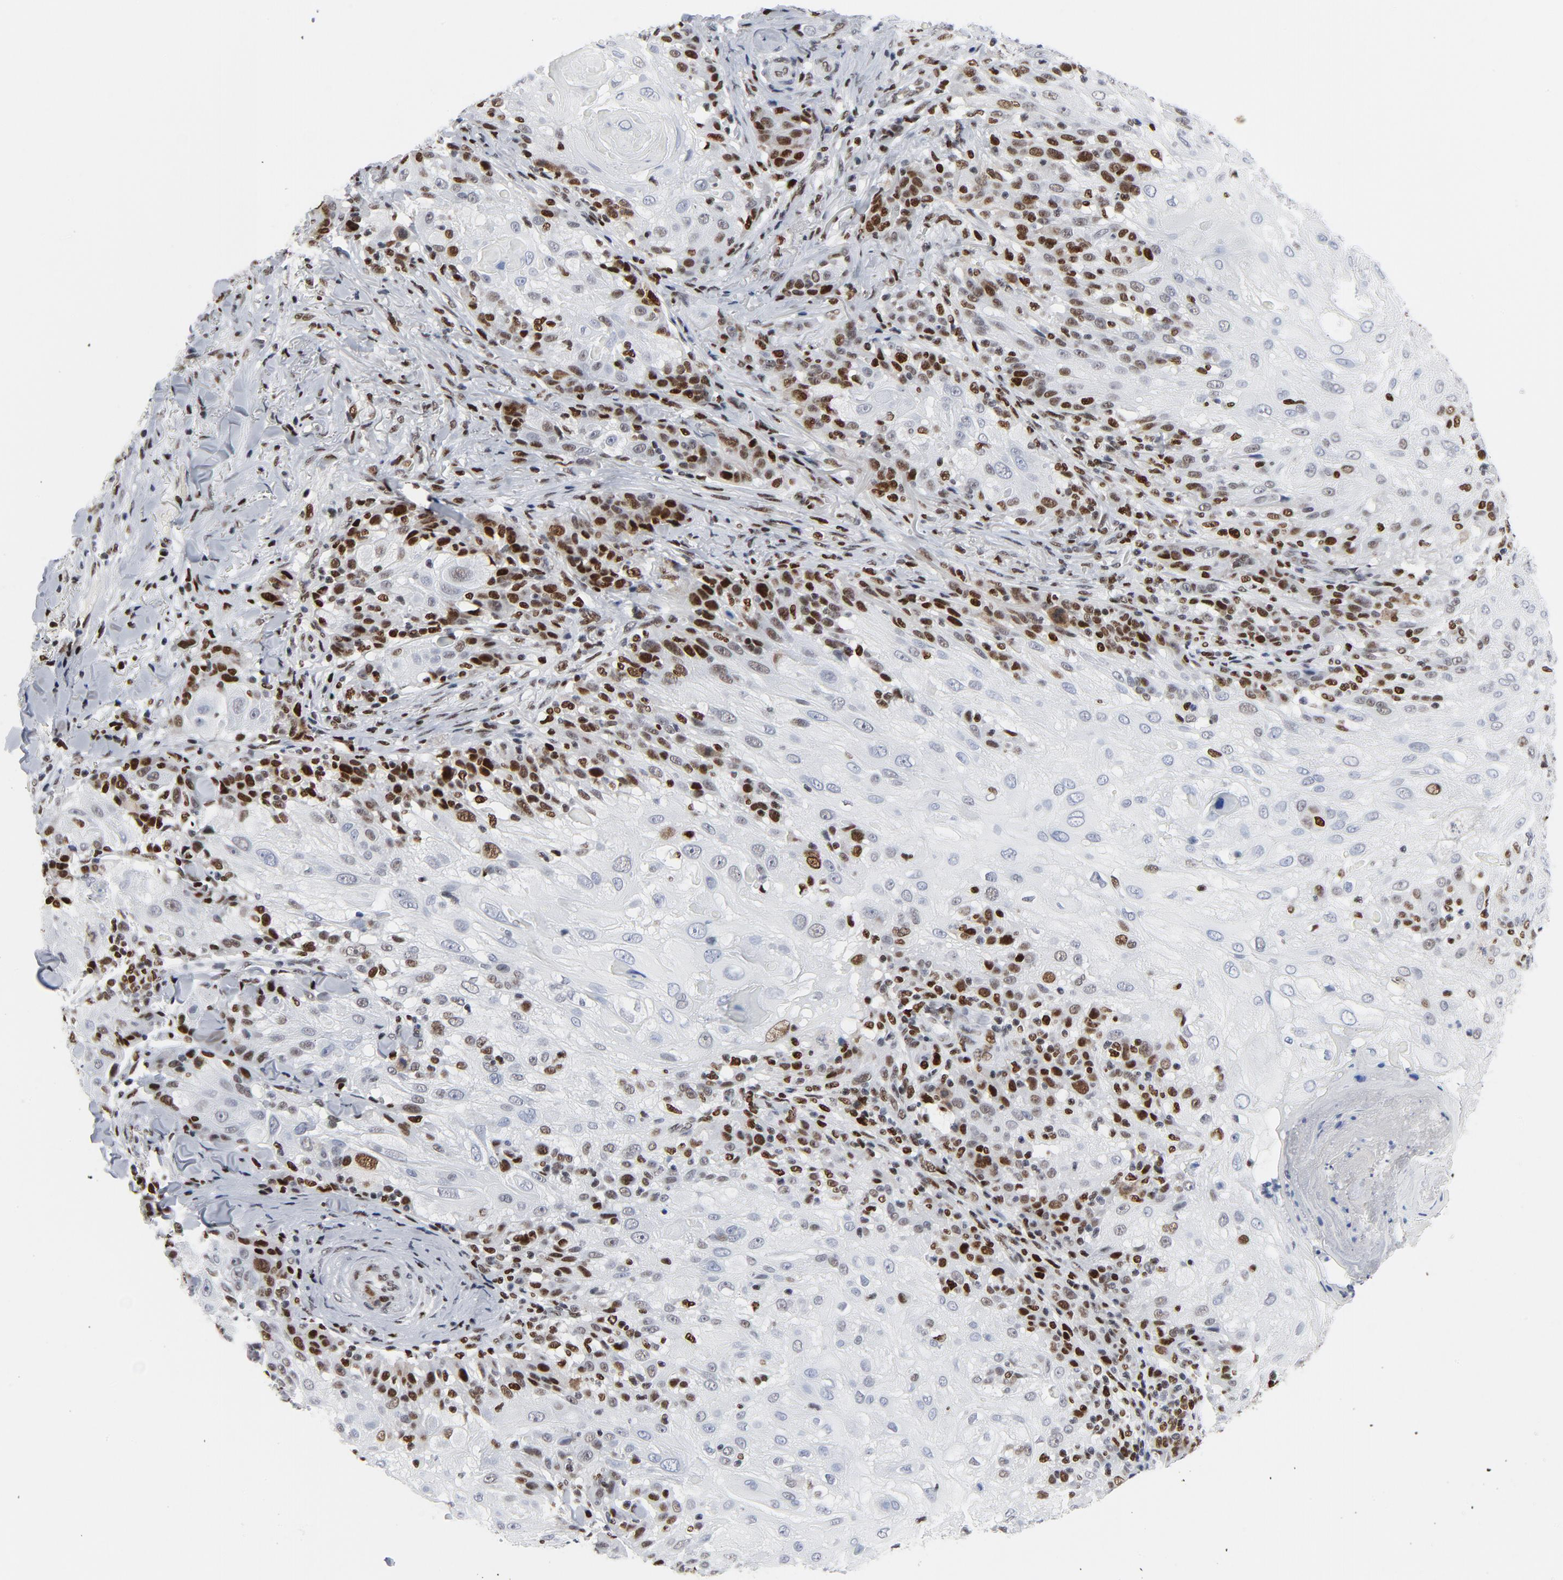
{"staining": {"intensity": "strong", "quantity": "<25%", "location": "nuclear"}, "tissue": "skin cancer", "cell_type": "Tumor cells", "image_type": "cancer", "snomed": [{"axis": "morphology", "description": "Normal tissue, NOS"}, {"axis": "morphology", "description": "Squamous cell carcinoma, NOS"}, {"axis": "topography", "description": "Skin"}], "caption": "Immunohistochemistry (IHC) (DAB (3,3'-diaminobenzidine)) staining of human skin squamous cell carcinoma shows strong nuclear protein staining in about <25% of tumor cells.", "gene": "POLD1", "patient": {"sex": "female", "age": 83}}